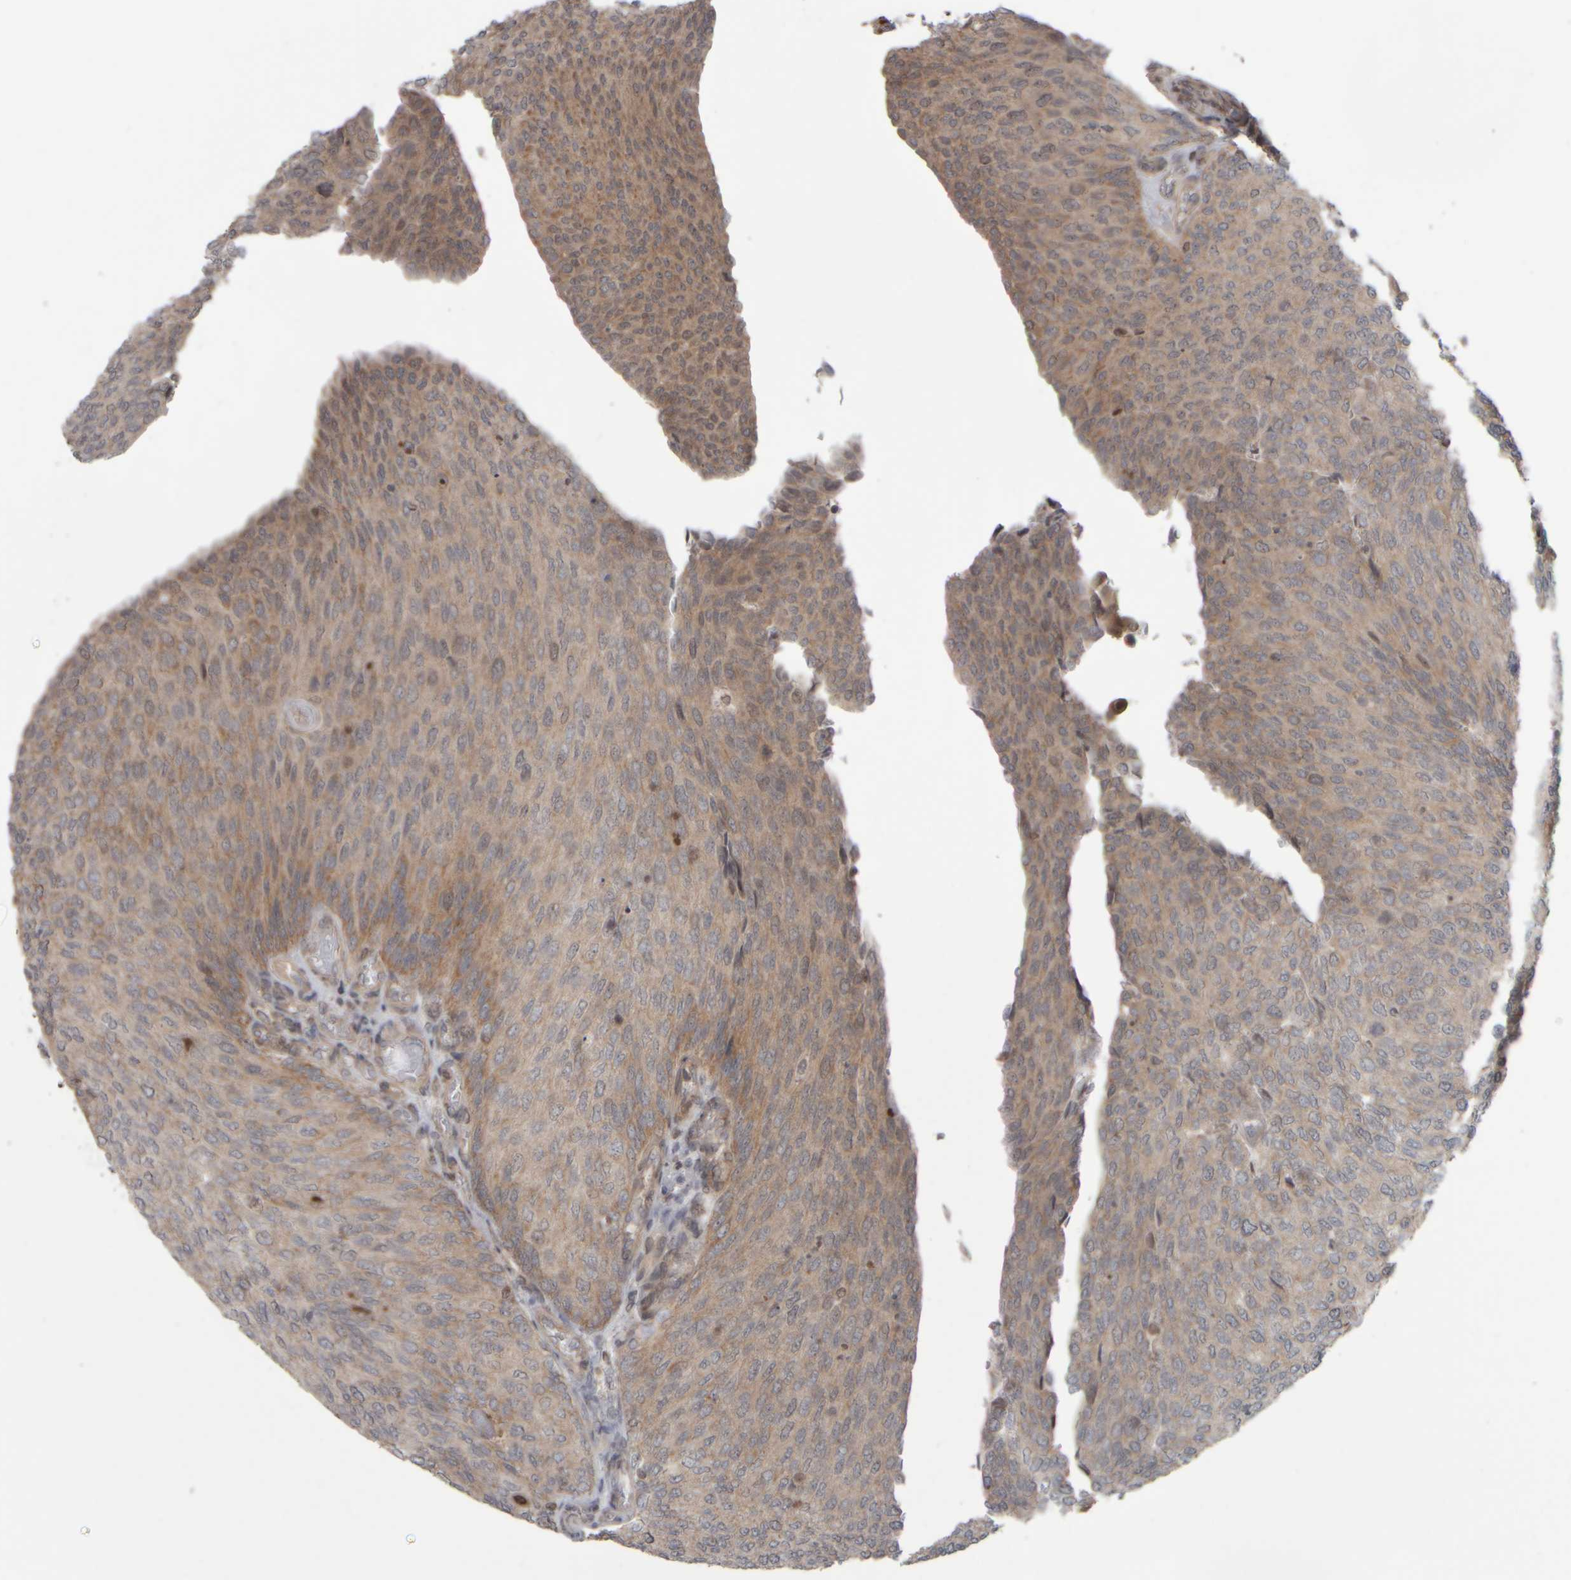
{"staining": {"intensity": "weak", "quantity": "25%-75%", "location": "cytoplasmic/membranous"}, "tissue": "urothelial cancer", "cell_type": "Tumor cells", "image_type": "cancer", "snomed": [{"axis": "morphology", "description": "Urothelial carcinoma, Low grade"}, {"axis": "topography", "description": "Urinary bladder"}], "caption": "A brown stain labels weak cytoplasmic/membranous staining of a protein in human urothelial cancer tumor cells.", "gene": "CWC27", "patient": {"sex": "female", "age": 79}}